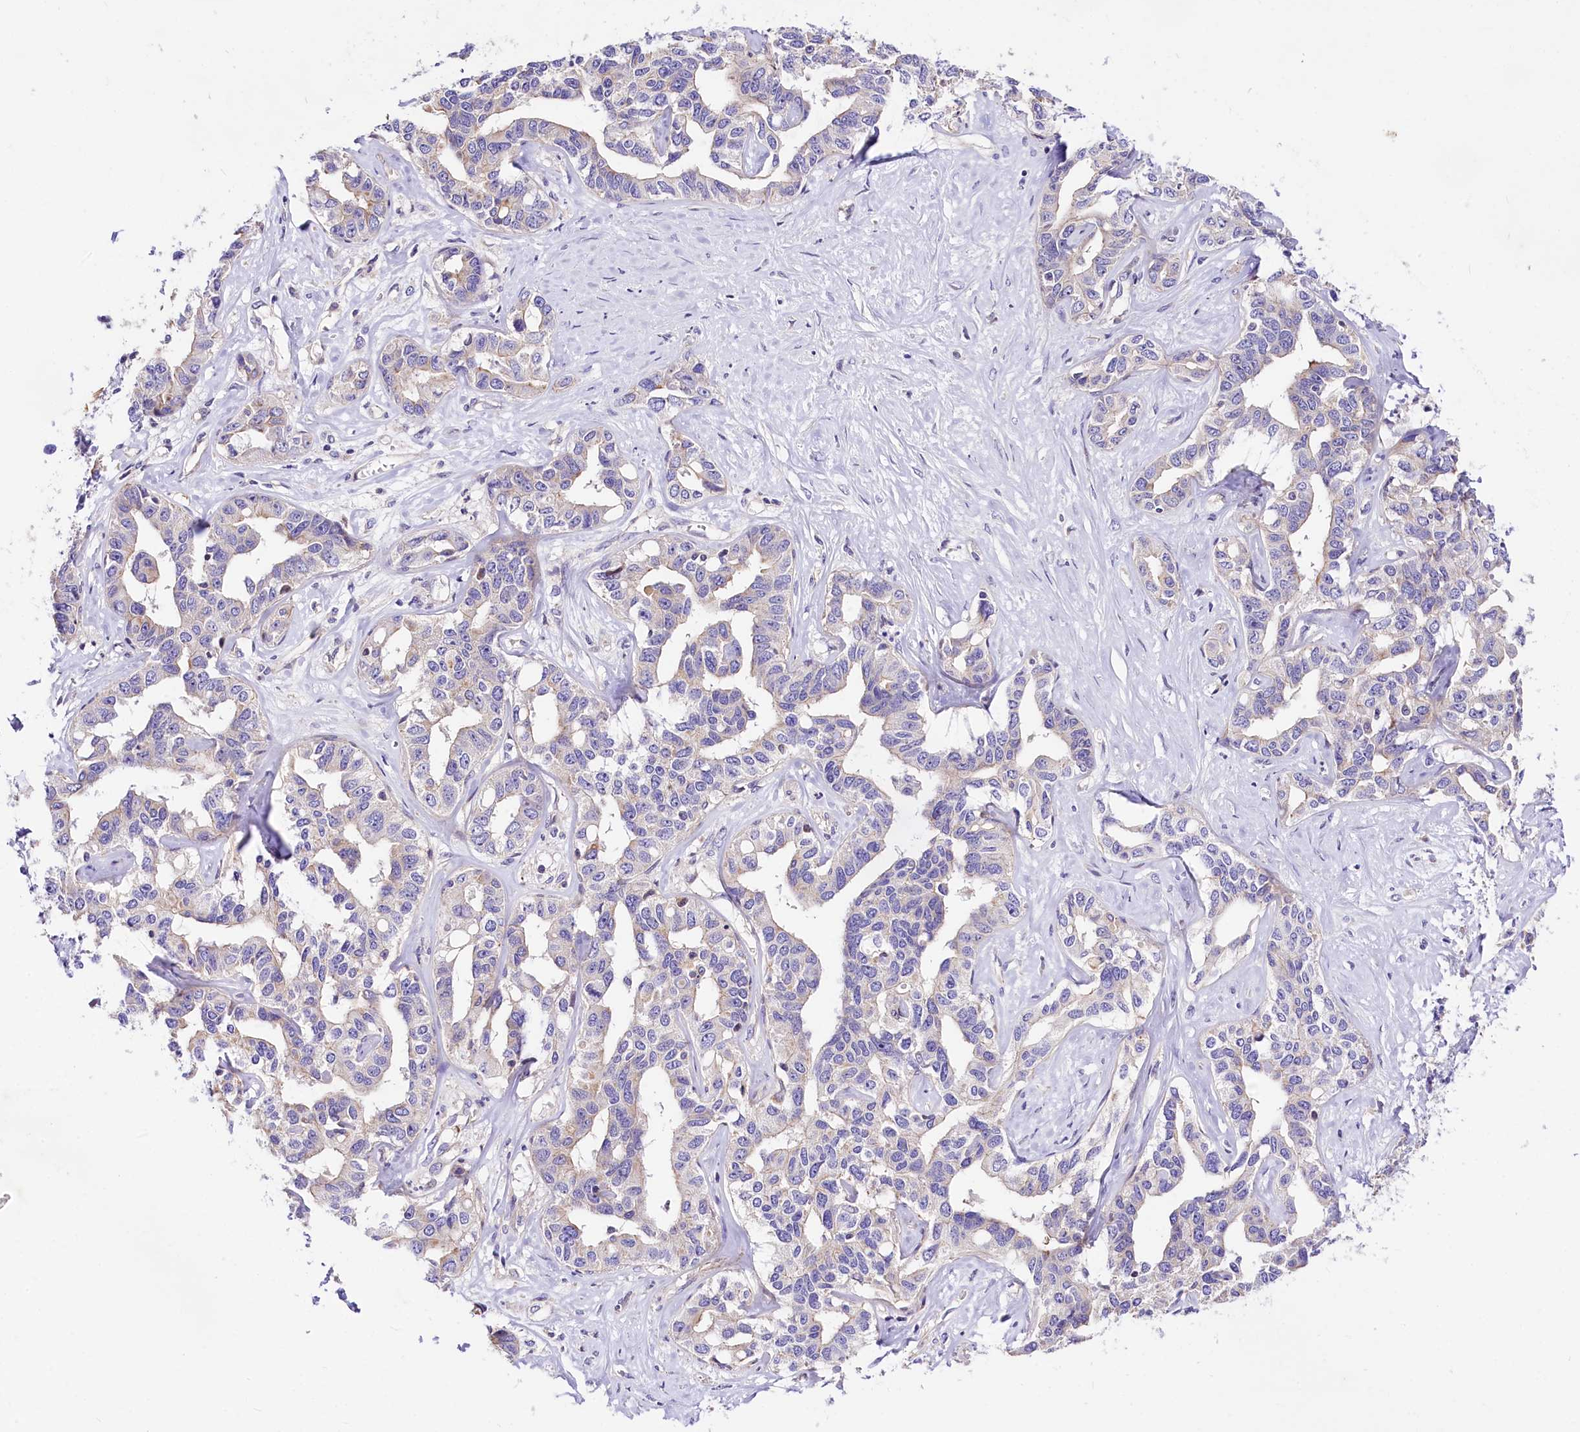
{"staining": {"intensity": "negative", "quantity": "none", "location": "none"}, "tissue": "liver cancer", "cell_type": "Tumor cells", "image_type": "cancer", "snomed": [{"axis": "morphology", "description": "Cholangiocarcinoma"}, {"axis": "topography", "description": "Liver"}], "caption": "High magnification brightfield microscopy of liver cancer stained with DAB (3,3'-diaminobenzidine) (brown) and counterstained with hematoxylin (blue): tumor cells show no significant positivity. The staining was performed using DAB to visualize the protein expression in brown, while the nuclei were stained in blue with hematoxylin (Magnification: 20x).", "gene": "ARMC6", "patient": {"sex": "male", "age": 59}}